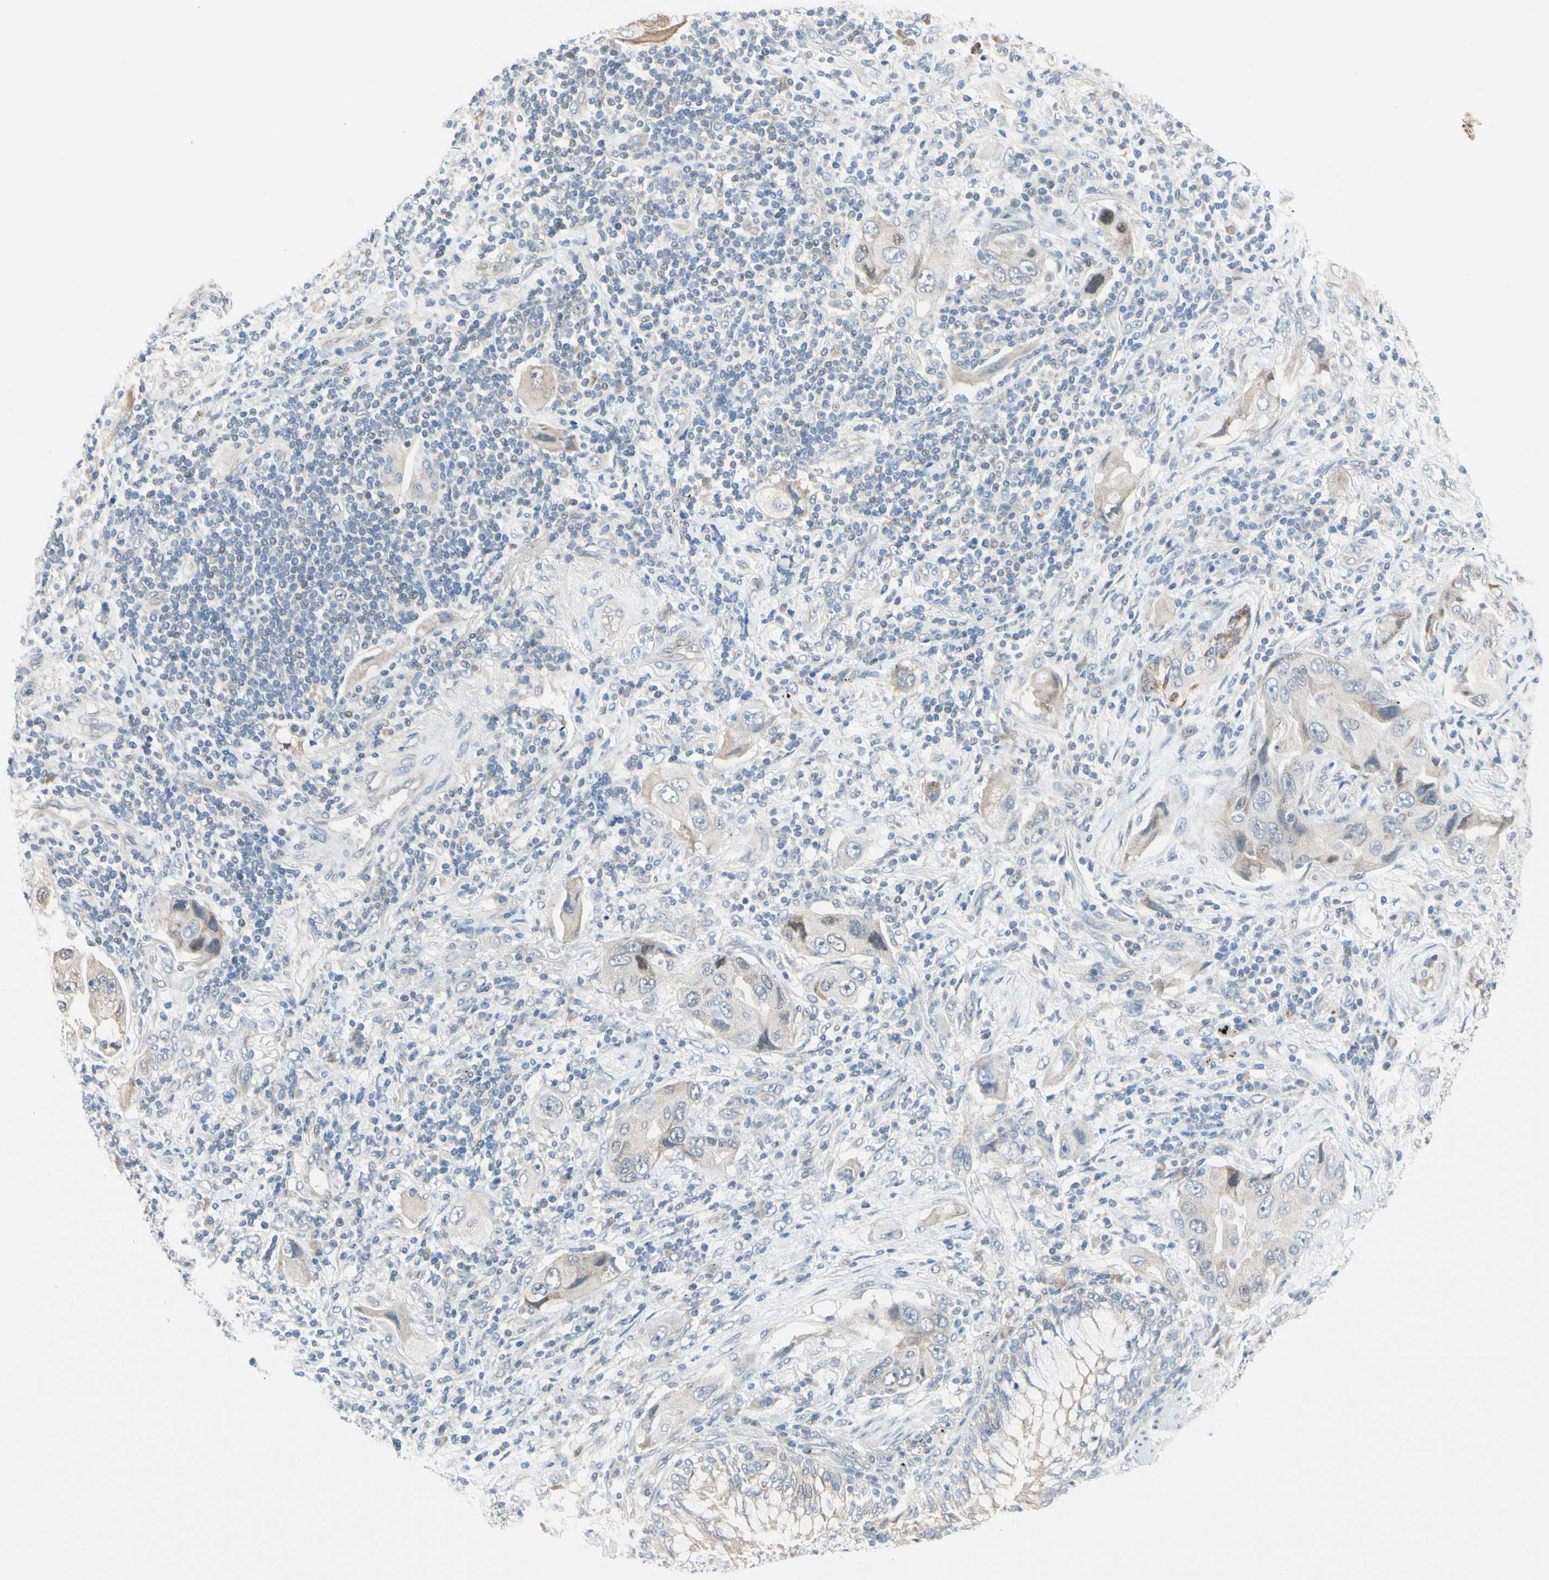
{"staining": {"intensity": "weak", "quantity": ">75%", "location": "cytoplasmic/membranous"}, "tissue": "lung cancer", "cell_type": "Tumor cells", "image_type": "cancer", "snomed": [{"axis": "morphology", "description": "Adenocarcinoma, NOS"}, {"axis": "topography", "description": "Lung"}], "caption": "Protein expression analysis of lung adenocarcinoma demonstrates weak cytoplasmic/membranous positivity in approximately >75% of tumor cells. (DAB (3,3'-diaminobenzidine) IHC, brown staining for protein, blue staining for nuclei).", "gene": "CFAP36", "patient": {"sex": "female", "age": 65}}